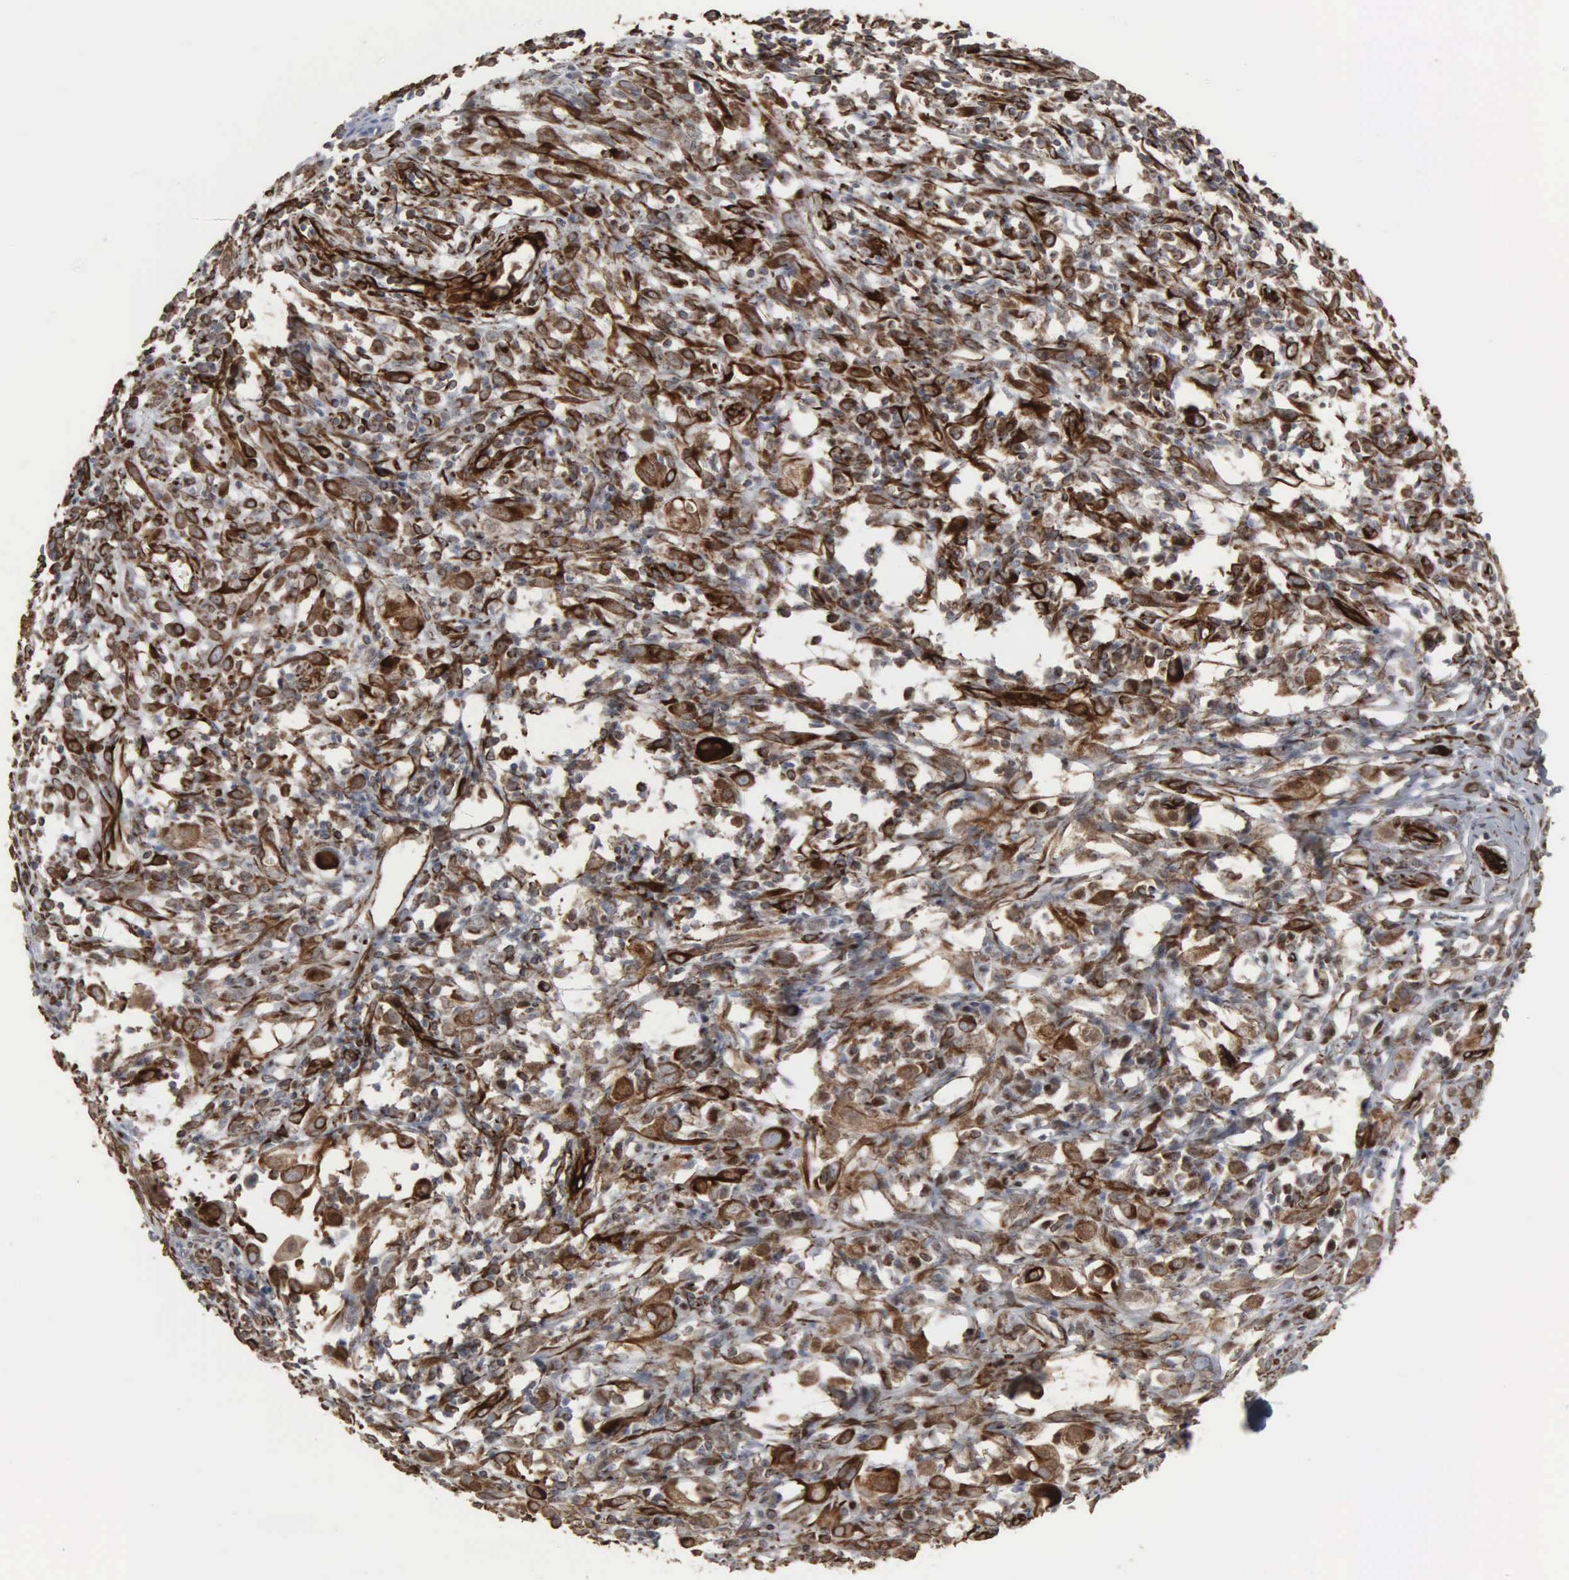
{"staining": {"intensity": "strong", "quantity": ">75%", "location": "cytoplasmic/membranous,nuclear"}, "tissue": "melanoma", "cell_type": "Tumor cells", "image_type": "cancer", "snomed": [{"axis": "morphology", "description": "Malignant melanoma, NOS"}, {"axis": "topography", "description": "Skin"}], "caption": "Immunohistochemical staining of malignant melanoma reveals strong cytoplasmic/membranous and nuclear protein staining in about >75% of tumor cells.", "gene": "CCNE1", "patient": {"sex": "female", "age": 52}}